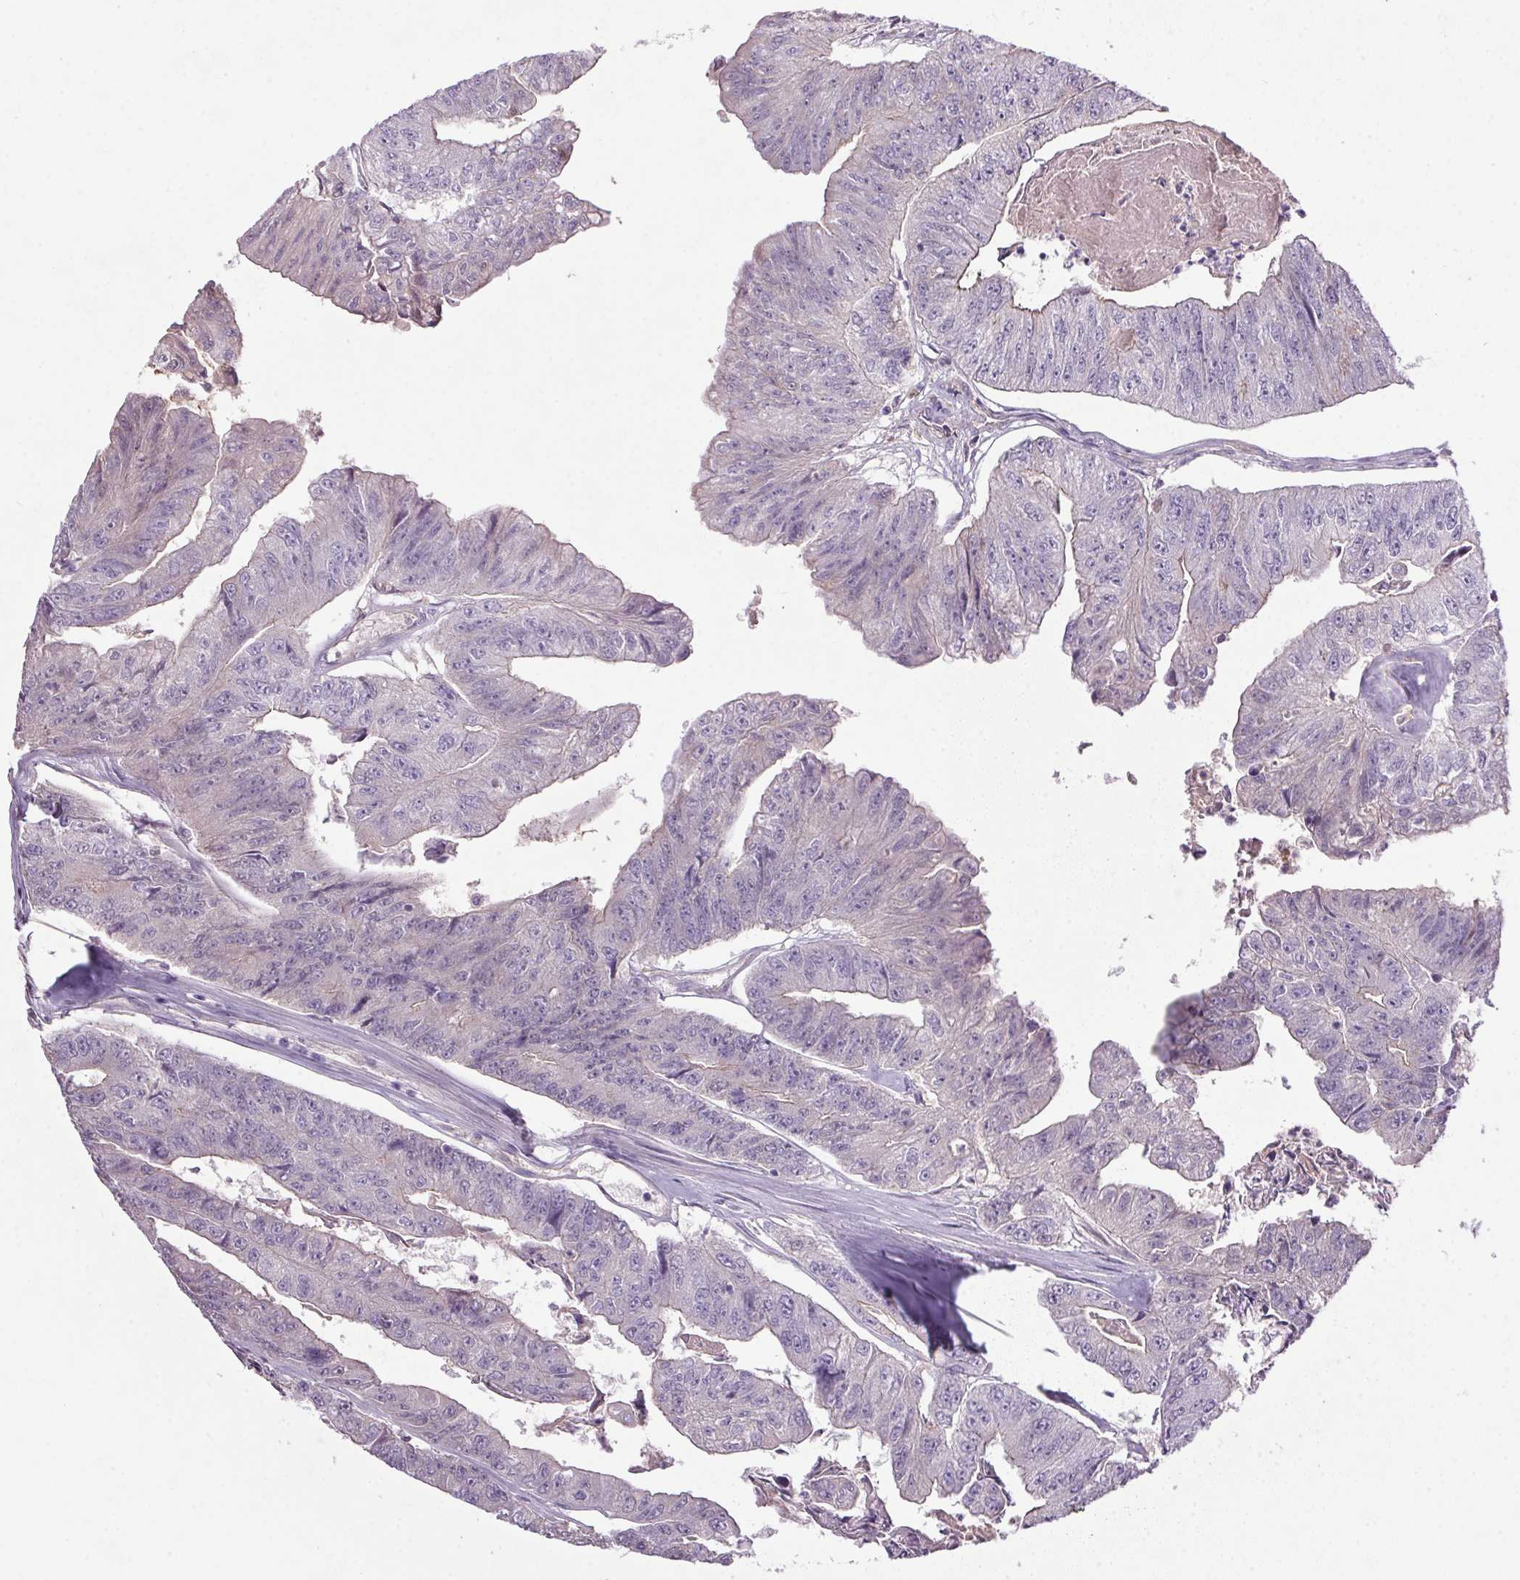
{"staining": {"intensity": "negative", "quantity": "none", "location": "none"}, "tissue": "colorectal cancer", "cell_type": "Tumor cells", "image_type": "cancer", "snomed": [{"axis": "morphology", "description": "Adenocarcinoma, NOS"}, {"axis": "topography", "description": "Colon"}], "caption": "An immunohistochemistry (IHC) micrograph of colorectal cancer is shown. There is no staining in tumor cells of colorectal cancer.", "gene": "APOC4", "patient": {"sex": "female", "age": 67}}